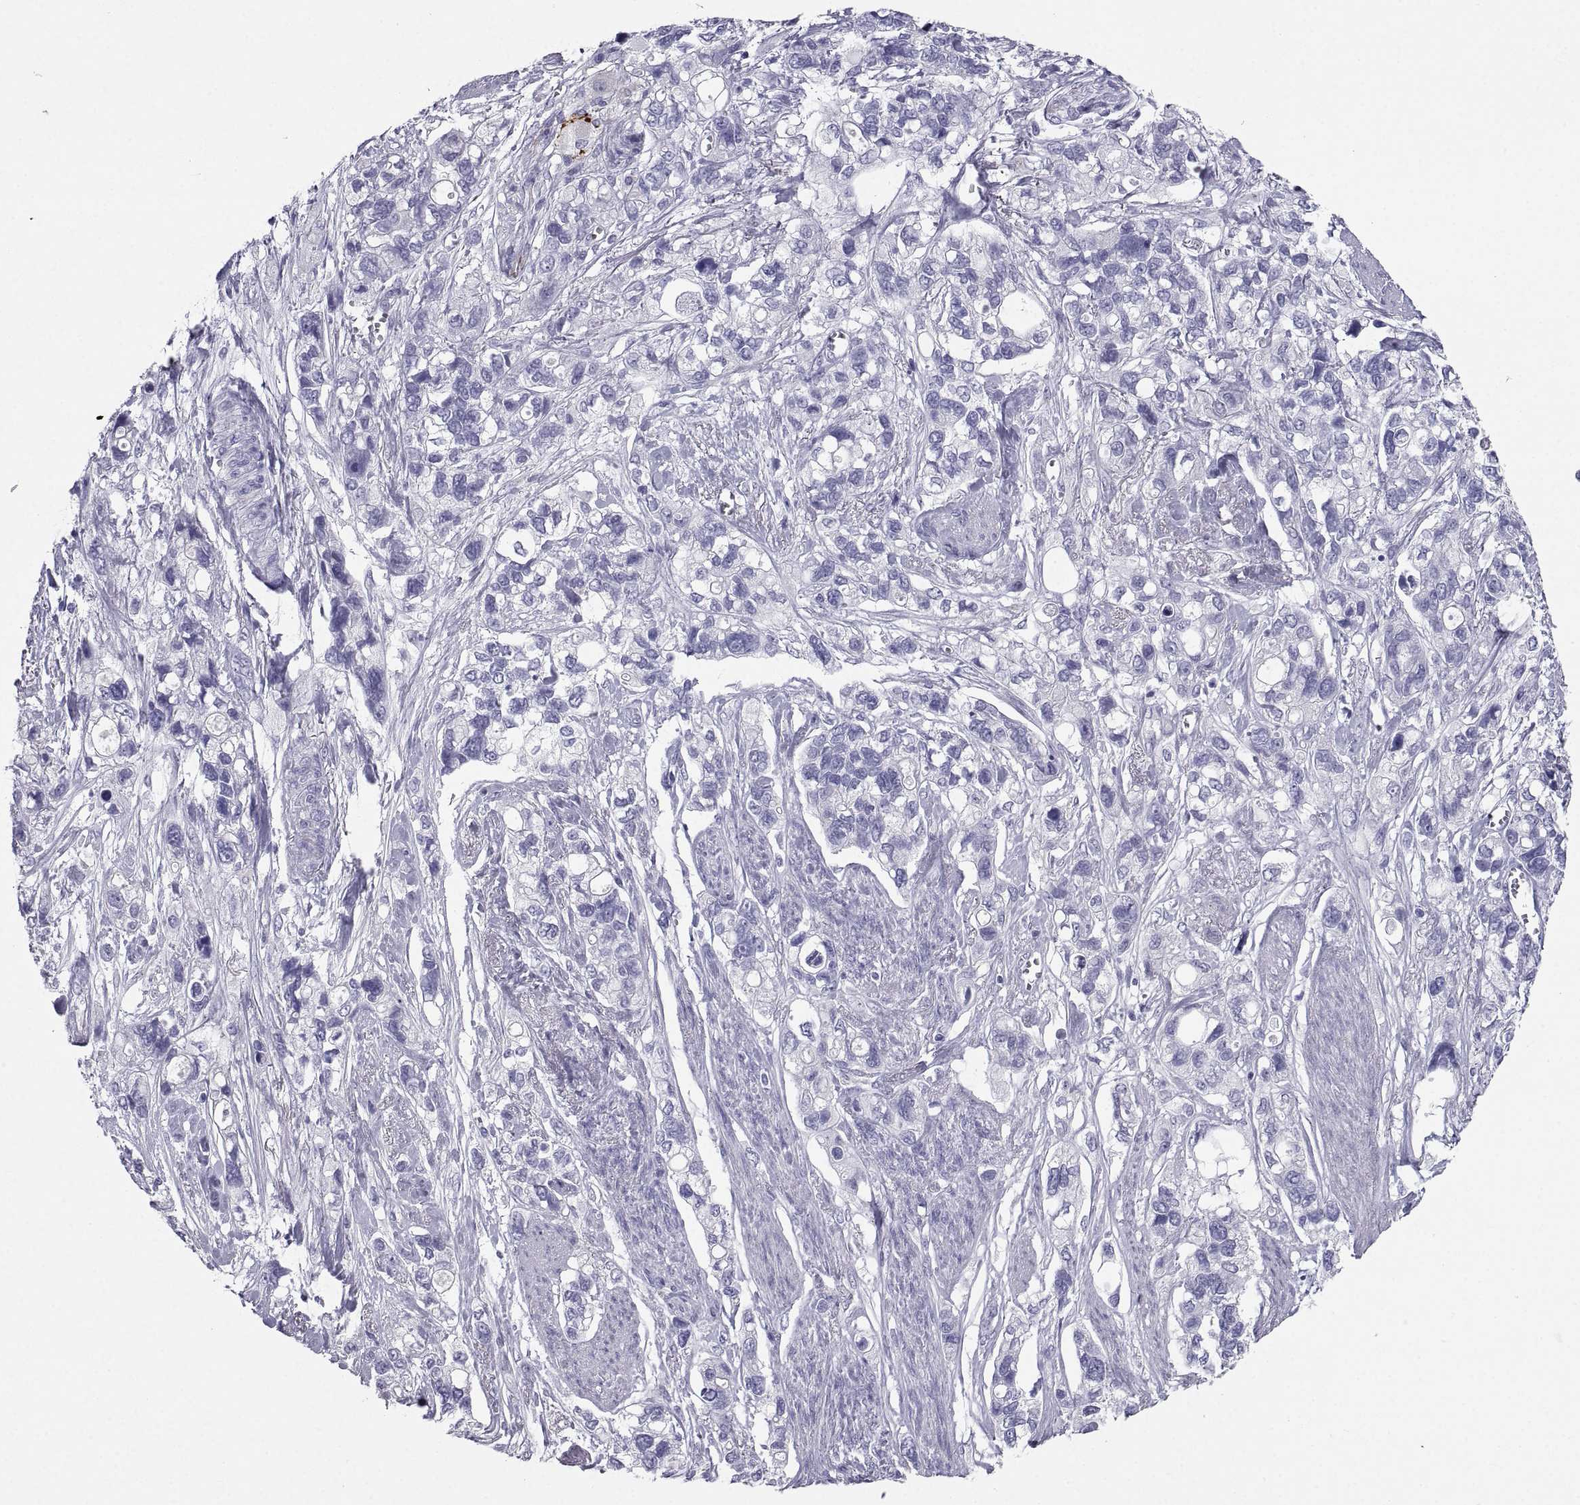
{"staining": {"intensity": "negative", "quantity": "none", "location": "none"}, "tissue": "stomach cancer", "cell_type": "Tumor cells", "image_type": "cancer", "snomed": [{"axis": "morphology", "description": "Adenocarcinoma, NOS"}, {"axis": "topography", "description": "Stomach, upper"}], "caption": "A micrograph of stomach adenocarcinoma stained for a protein demonstrates no brown staining in tumor cells.", "gene": "PCSK1N", "patient": {"sex": "female", "age": 81}}